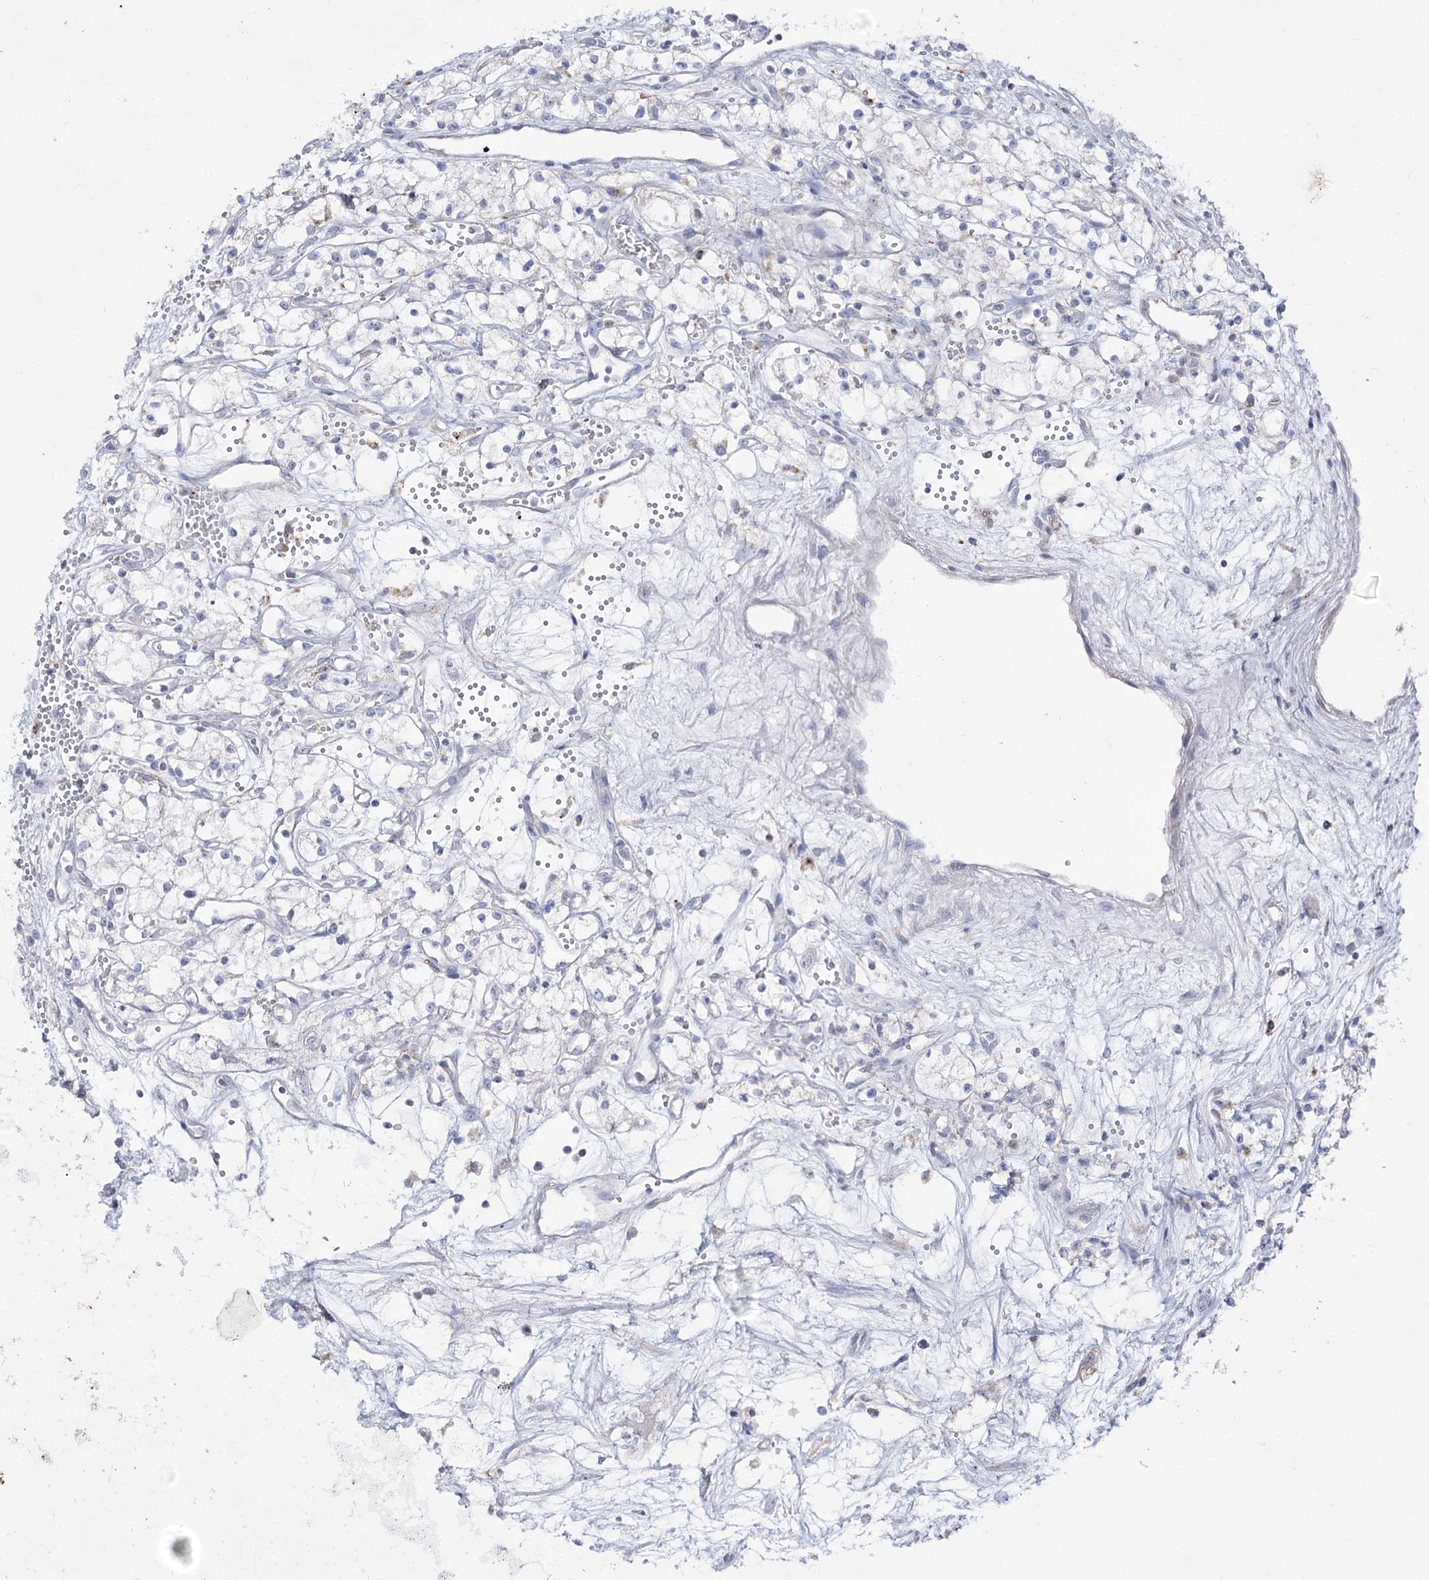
{"staining": {"intensity": "negative", "quantity": "none", "location": "none"}, "tissue": "renal cancer", "cell_type": "Tumor cells", "image_type": "cancer", "snomed": [{"axis": "morphology", "description": "Adenocarcinoma, NOS"}, {"axis": "topography", "description": "Kidney"}], "caption": "Immunohistochemistry image of human renal cancer stained for a protein (brown), which demonstrates no positivity in tumor cells. (Stains: DAB (3,3'-diaminobenzidine) immunohistochemistry (IHC) with hematoxylin counter stain, Microscopy: brightfield microscopy at high magnification).", "gene": "NAGLU", "patient": {"sex": "male", "age": 59}}